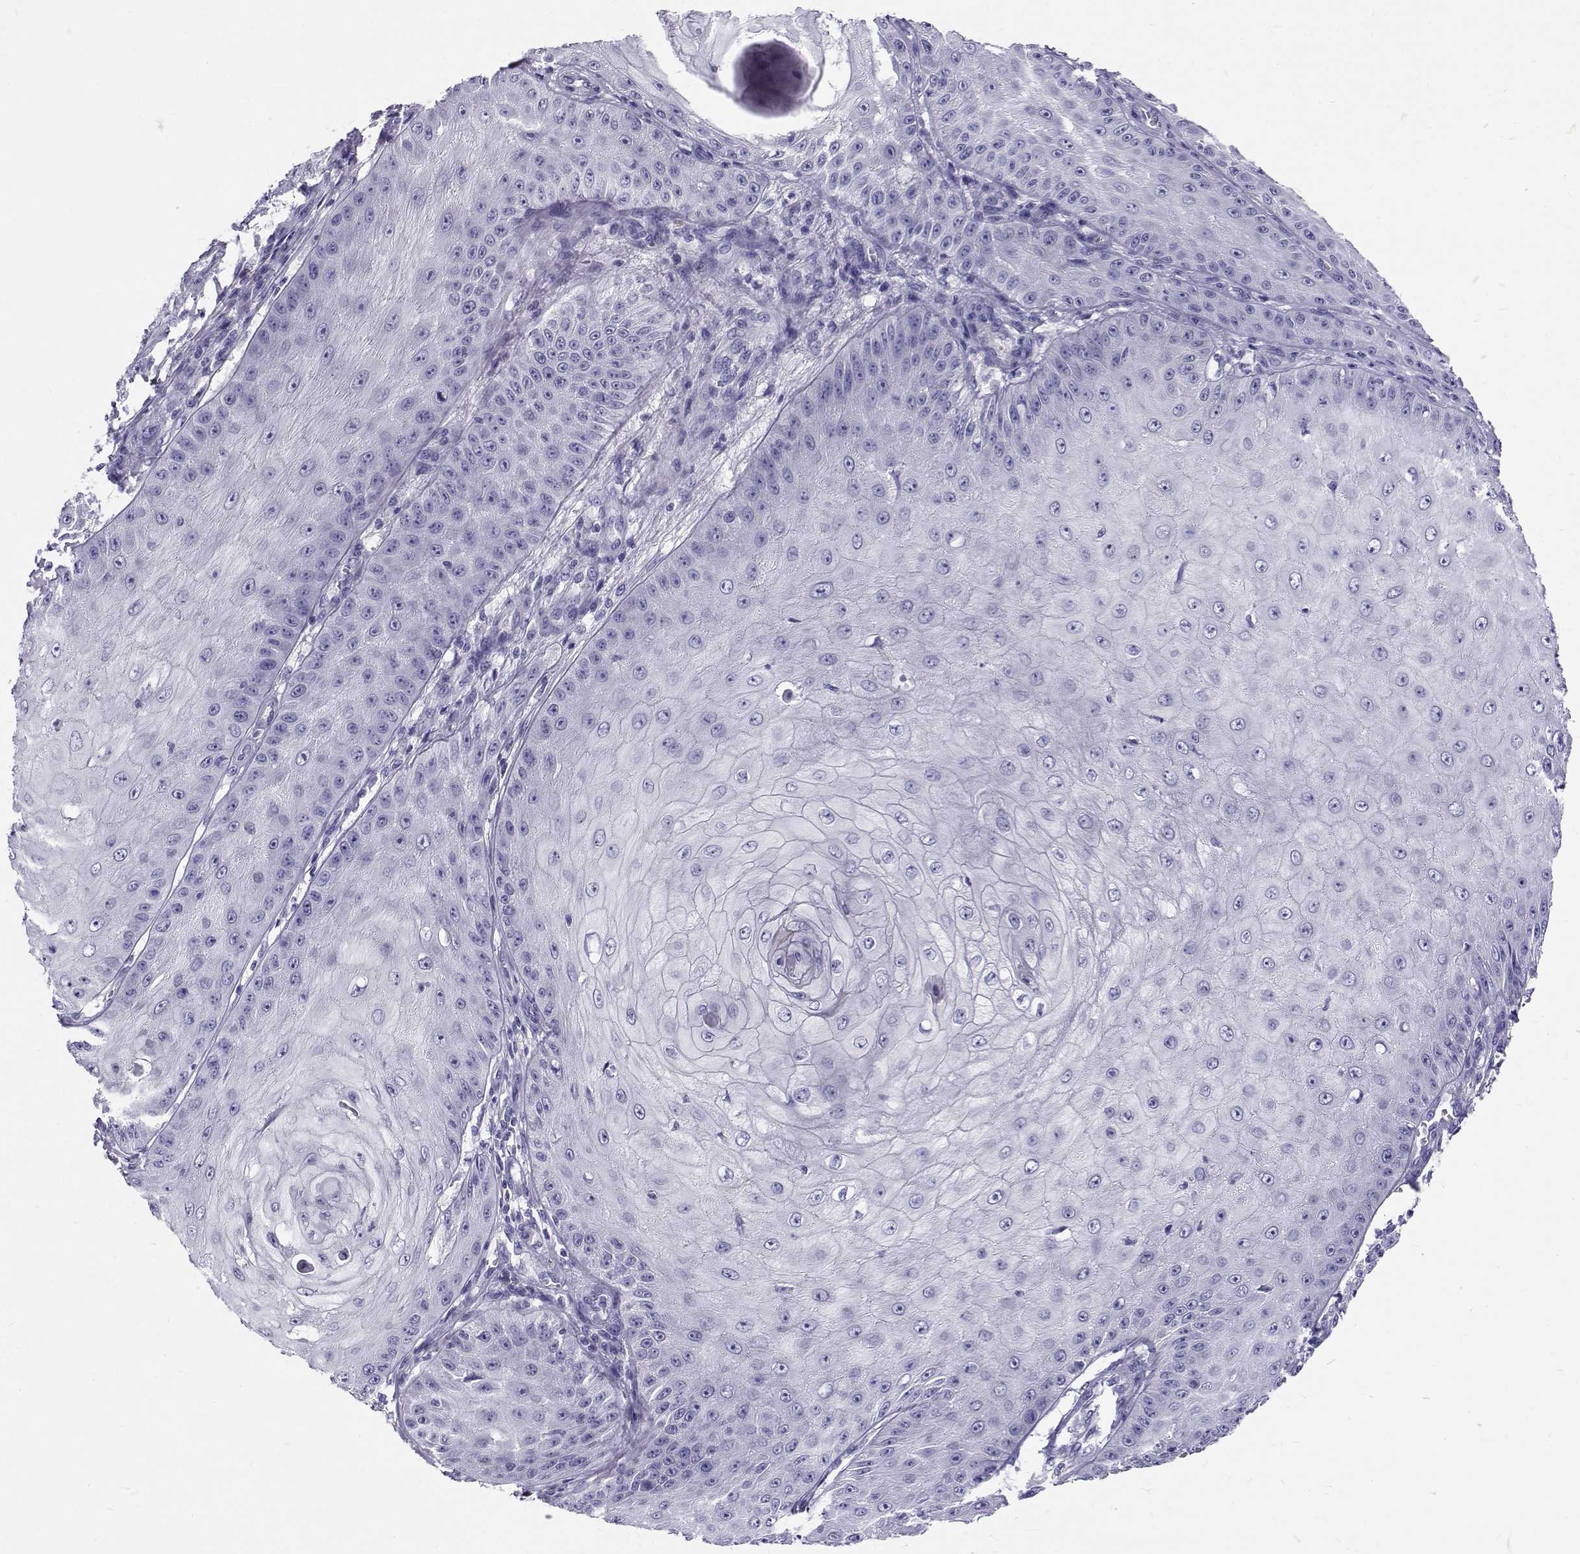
{"staining": {"intensity": "negative", "quantity": "none", "location": "none"}, "tissue": "skin cancer", "cell_type": "Tumor cells", "image_type": "cancer", "snomed": [{"axis": "morphology", "description": "Squamous cell carcinoma, NOS"}, {"axis": "topography", "description": "Skin"}], "caption": "A histopathology image of human skin cancer (squamous cell carcinoma) is negative for staining in tumor cells.", "gene": "IGSF1", "patient": {"sex": "male", "age": 70}}